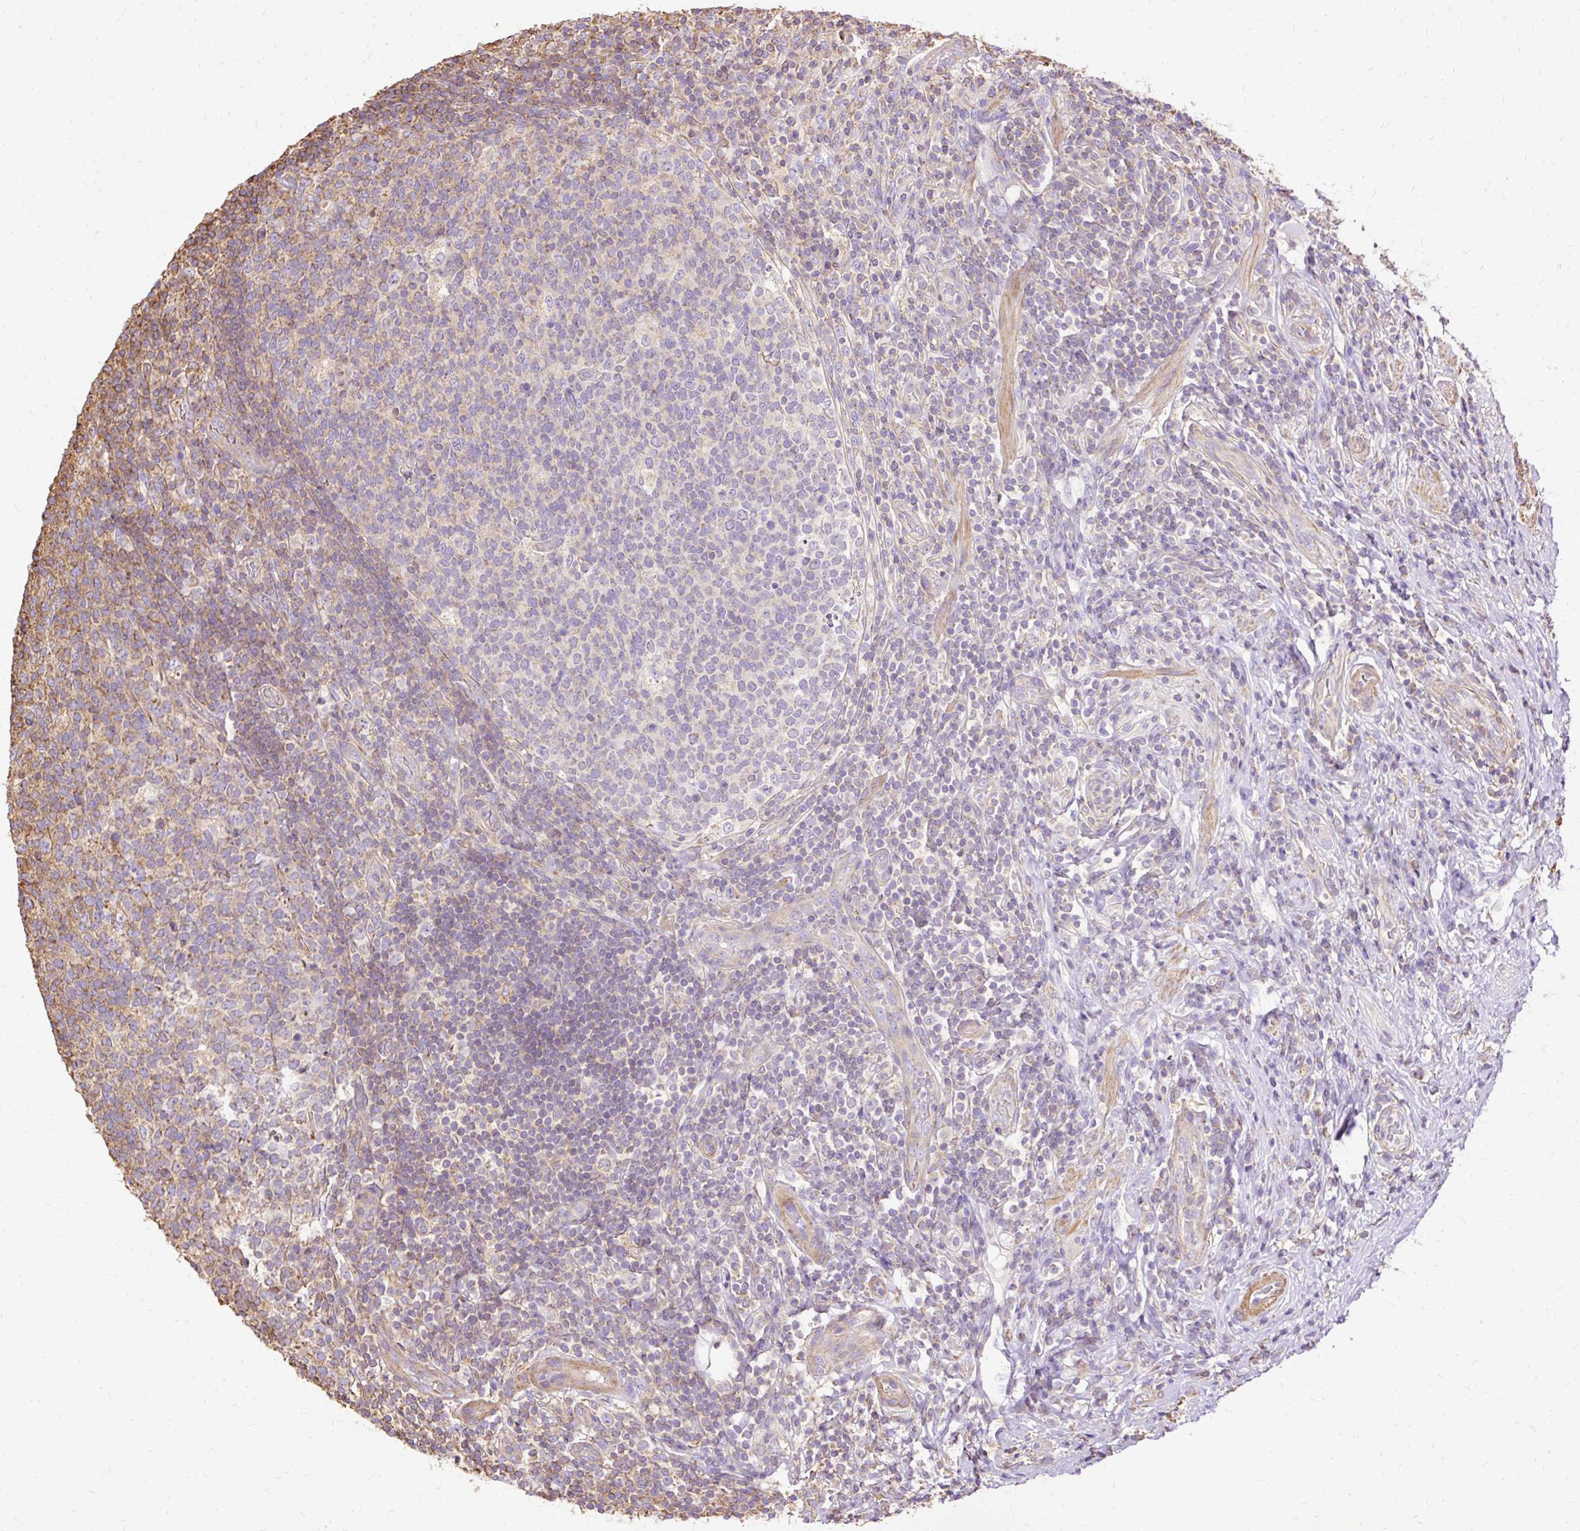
{"staining": {"intensity": "moderate", "quantity": ">75%", "location": "cytoplasmic/membranous"}, "tissue": "appendix", "cell_type": "Glandular cells", "image_type": "normal", "snomed": [{"axis": "morphology", "description": "Normal tissue, NOS"}, {"axis": "topography", "description": "Appendix"}], "caption": "Immunohistochemistry (IHC) image of benign appendix stained for a protein (brown), which demonstrates medium levels of moderate cytoplasmic/membranous staining in about >75% of glandular cells.", "gene": "KLHL11", "patient": {"sex": "female", "age": 43}}